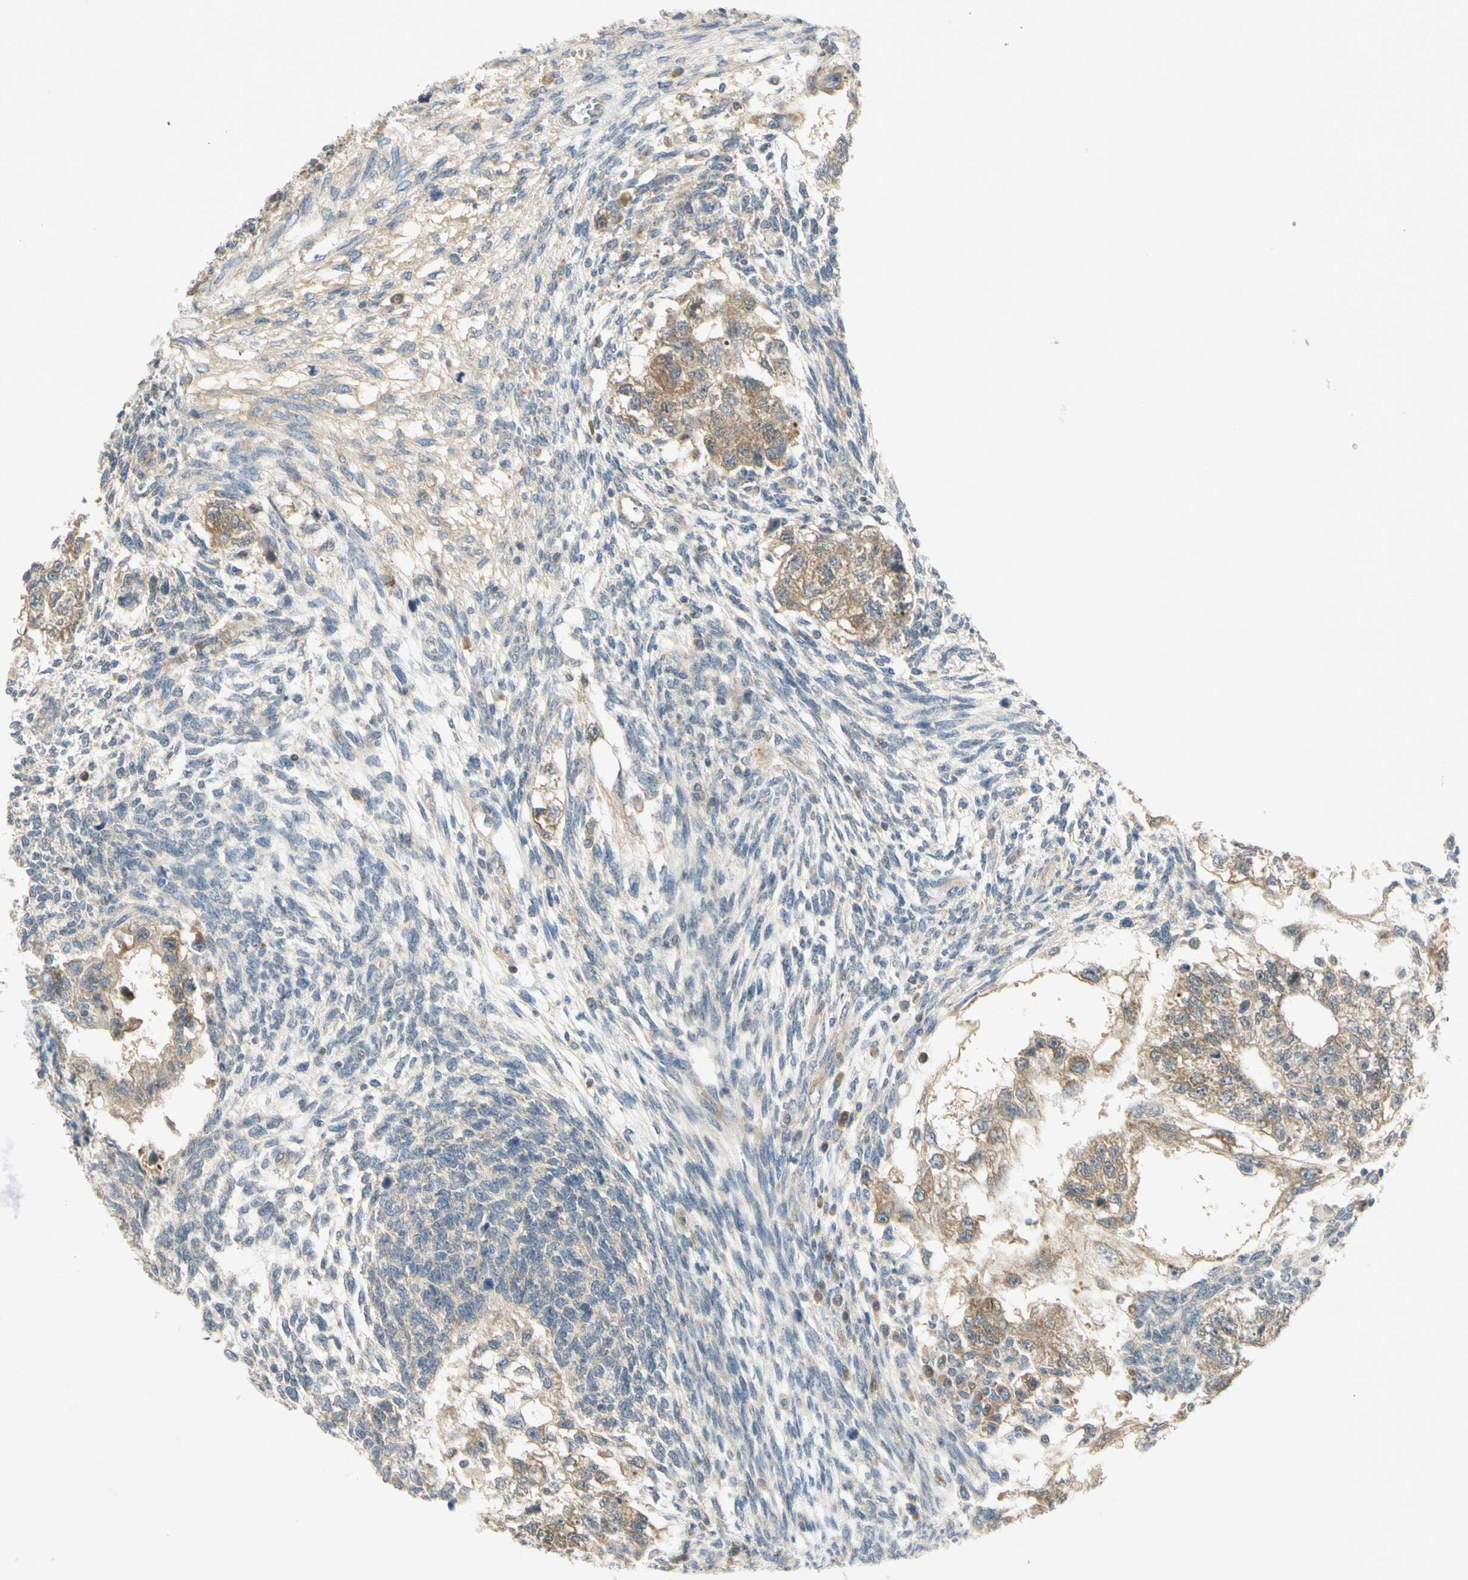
{"staining": {"intensity": "moderate", "quantity": "25%-75%", "location": "cytoplasmic/membranous"}, "tissue": "testis cancer", "cell_type": "Tumor cells", "image_type": "cancer", "snomed": [{"axis": "morphology", "description": "Normal tissue, NOS"}, {"axis": "morphology", "description": "Carcinoma, Embryonal, NOS"}, {"axis": "topography", "description": "Testis"}], "caption": "Human testis cancer stained with a brown dye reveals moderate cytoplasmic/membranous positive staining in approximately 25%-75% of tumor cells.", "gene": "ETF1", "patient": {"sex": "male", "age": 36}}